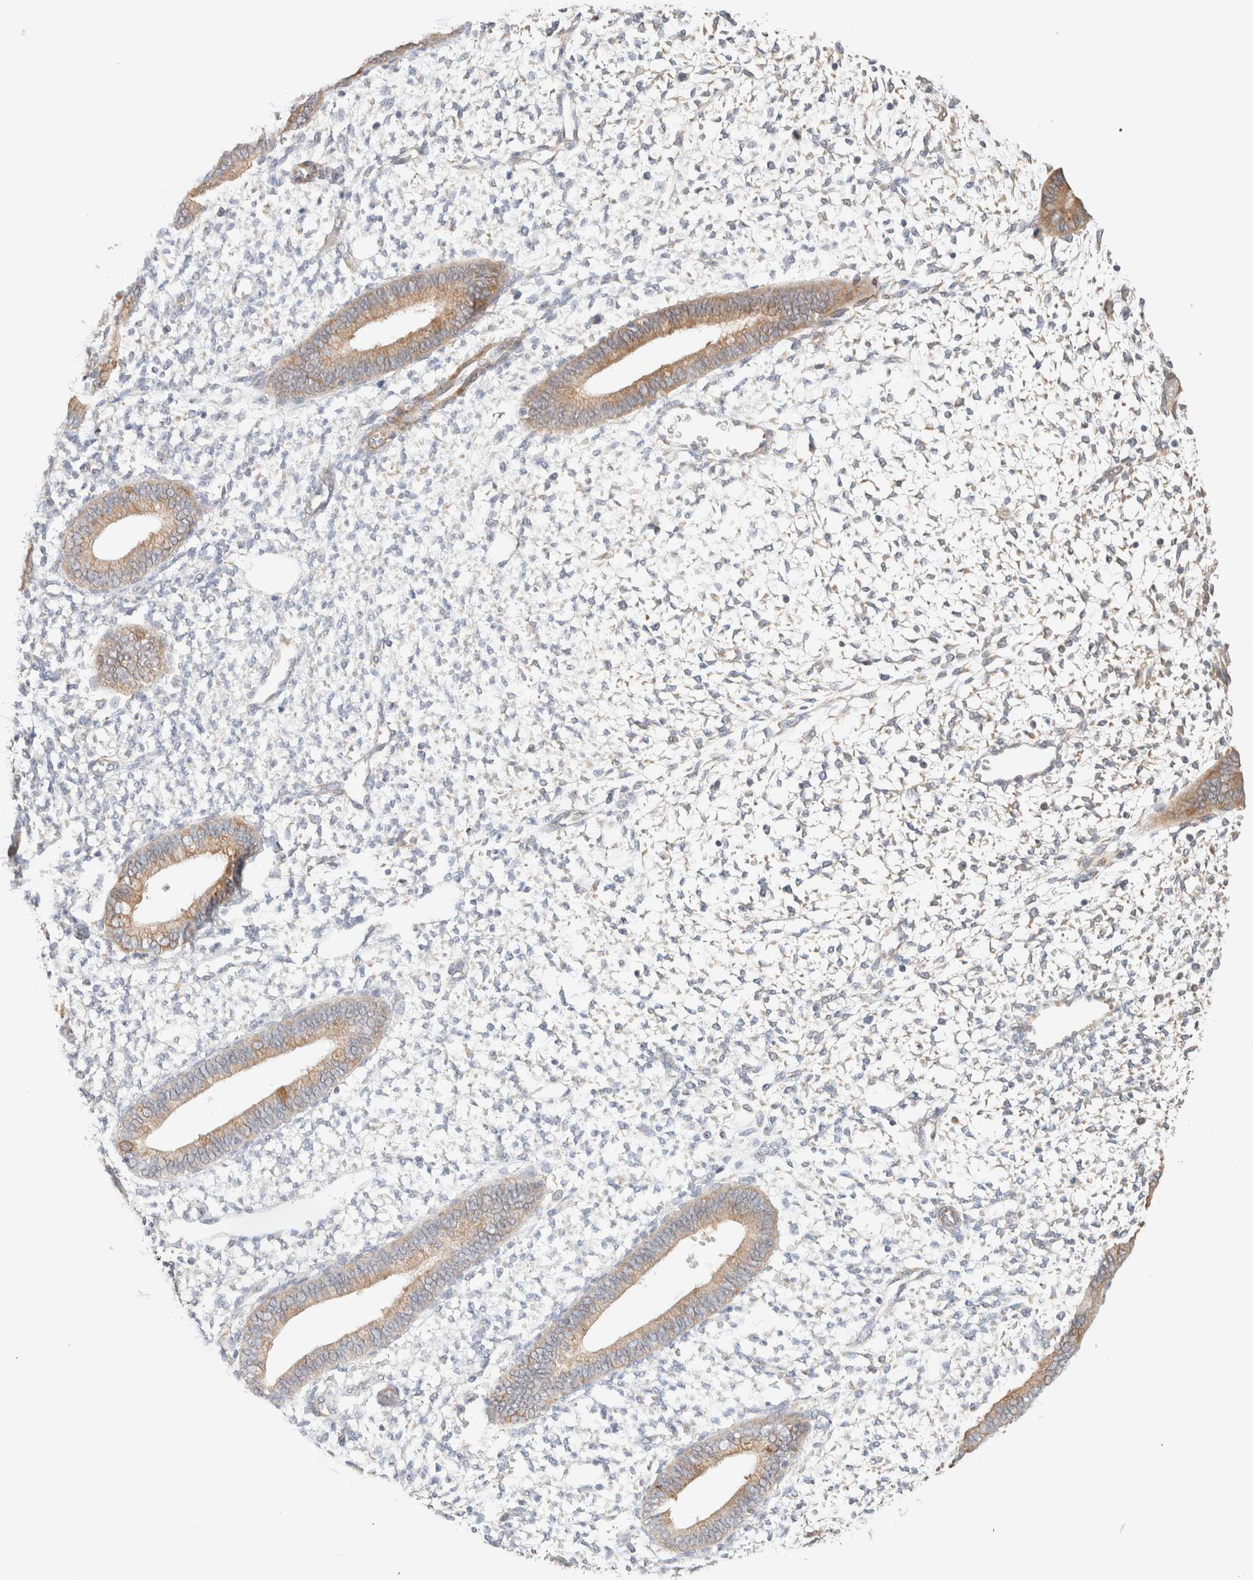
{"staining": {"intensity": "negative", "quantity": "none", "location": "none"}, "tissue": "endometrium", "cell_type": "Cells in endometrial stroma", "image_type": "normal", "snomed": [{"axis": "morphology", "description": "Normal tissue, NOS"}, {"axis": "topography", "description": "Endometrium"}], "caption": "Cells in endometrial stroma are negative for protein expression in normal human endometrium. Brightfield microscopy of immunohistochemistry stained with DAB (brown) and hematoxylin (blue), captured at high magnification.", "gene": "RRP15", "patient": {"sex": "female", "age": 46}}